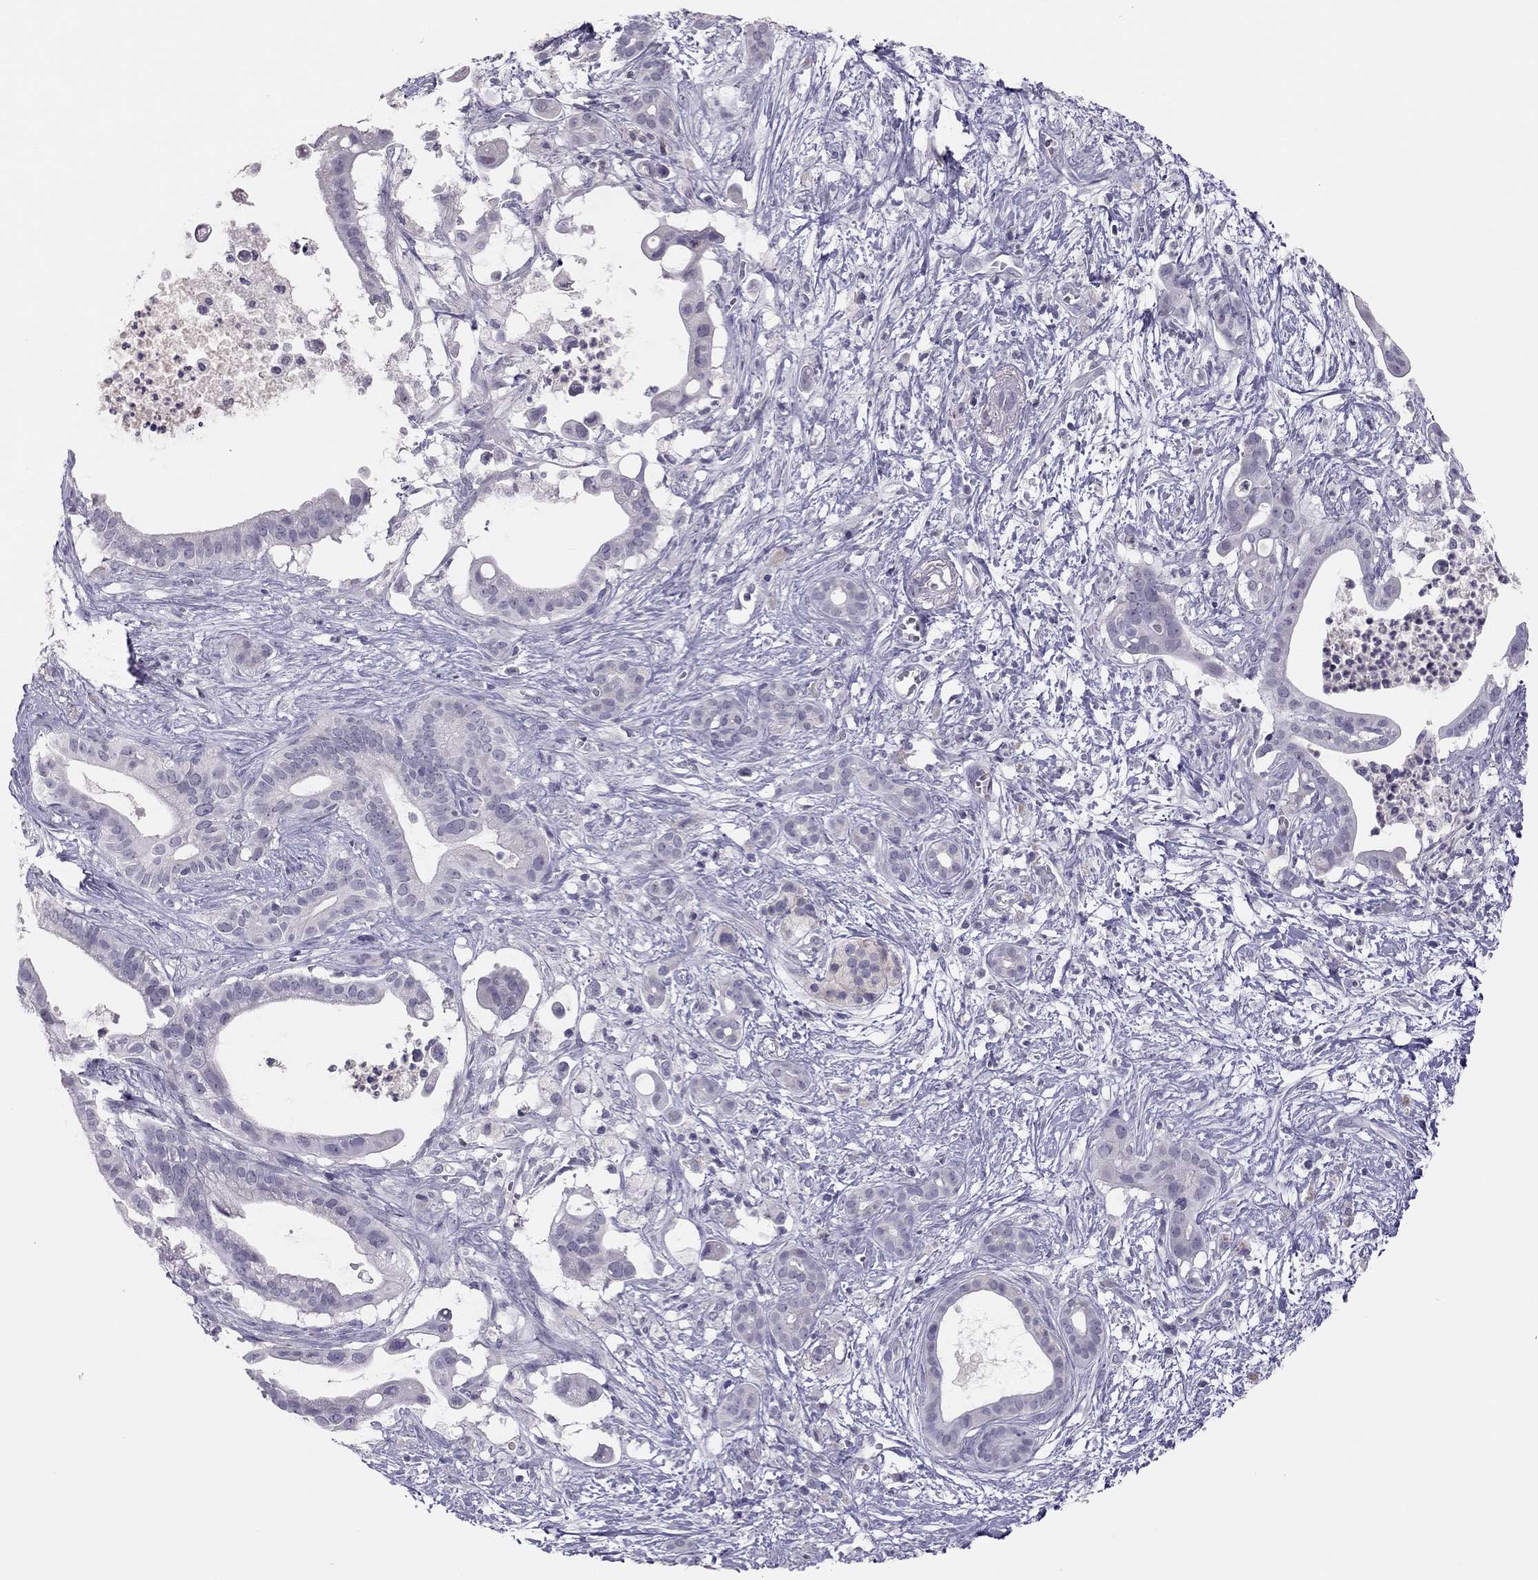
{"staining": {"intensity": "negative", "quantity": "none", "location": "none"}, "tissue": "pancreatic cancer", "cell_type": "Tumor cells", "image_type": "cancer", "snomed": [{"axis": "morphology", "description": "Adenocarcinoma, NOS"}, {"axis": "topography", "description": "Pancreas"}], "caption": "Protein analysis of pancreatic adenocarcinoma exhibits no significant positivity in tumor cells.", "gene": "ADORA2A", "patient": {"sex": "male", "age": 61}}